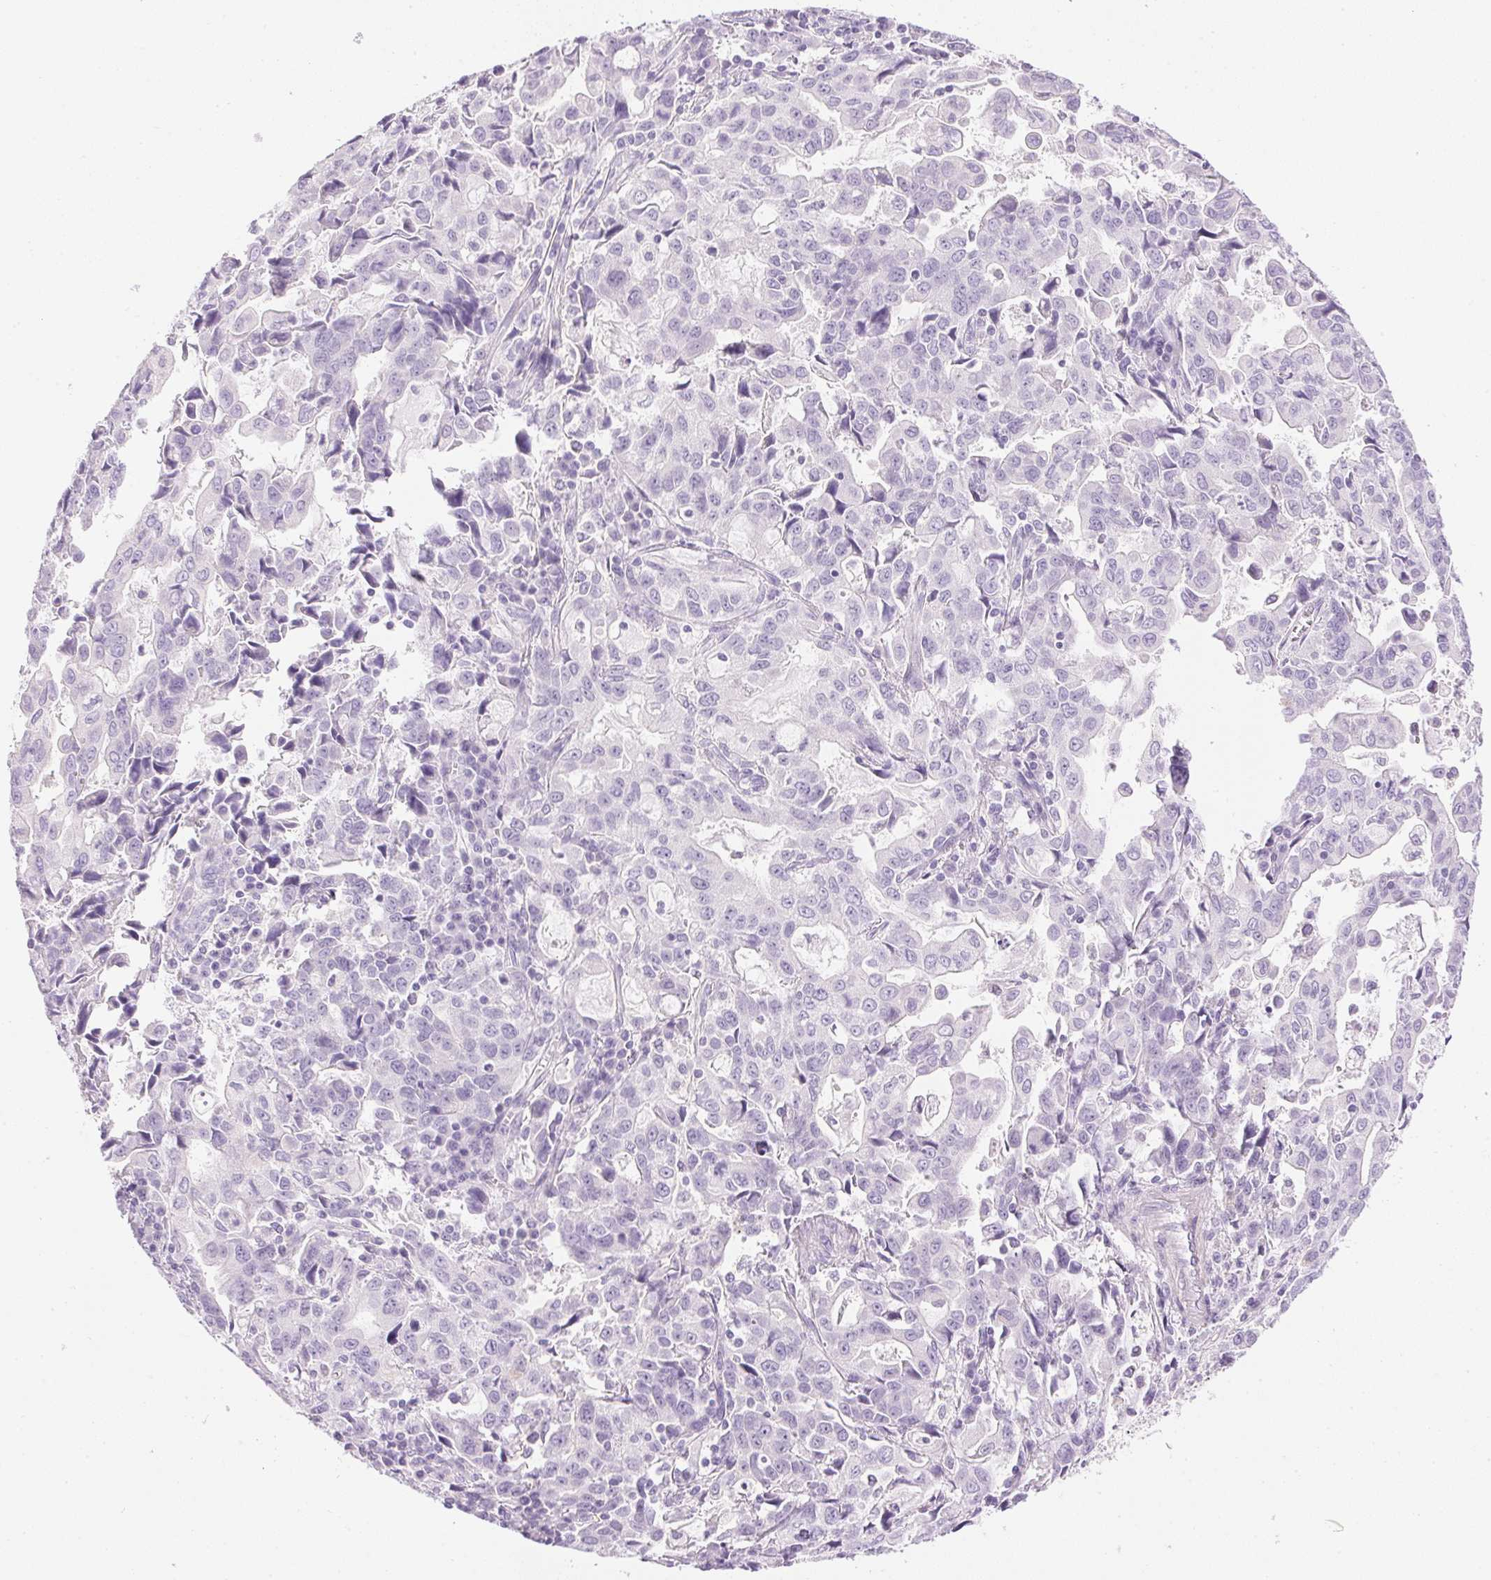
{"staining": {"intensity": "negative", "quantity": "none", "location": "none"}, "tissue": "stomach cancer", "cell_type": "Tumor cells", "image_type": "cancer", "snomed": [{"axis": "morphology", "description": "Adenocarcinoma, NOS"}, {"axis": "topography", "description": "Stomach, upper"}], "caption": "Human adenocarcinoma (stomach) stained for a protein using immunohistochemistry (IHC) displays no staining in tumor cells.", "gene": "CTRL", "patient": {"sex": "male", "age": 85}}